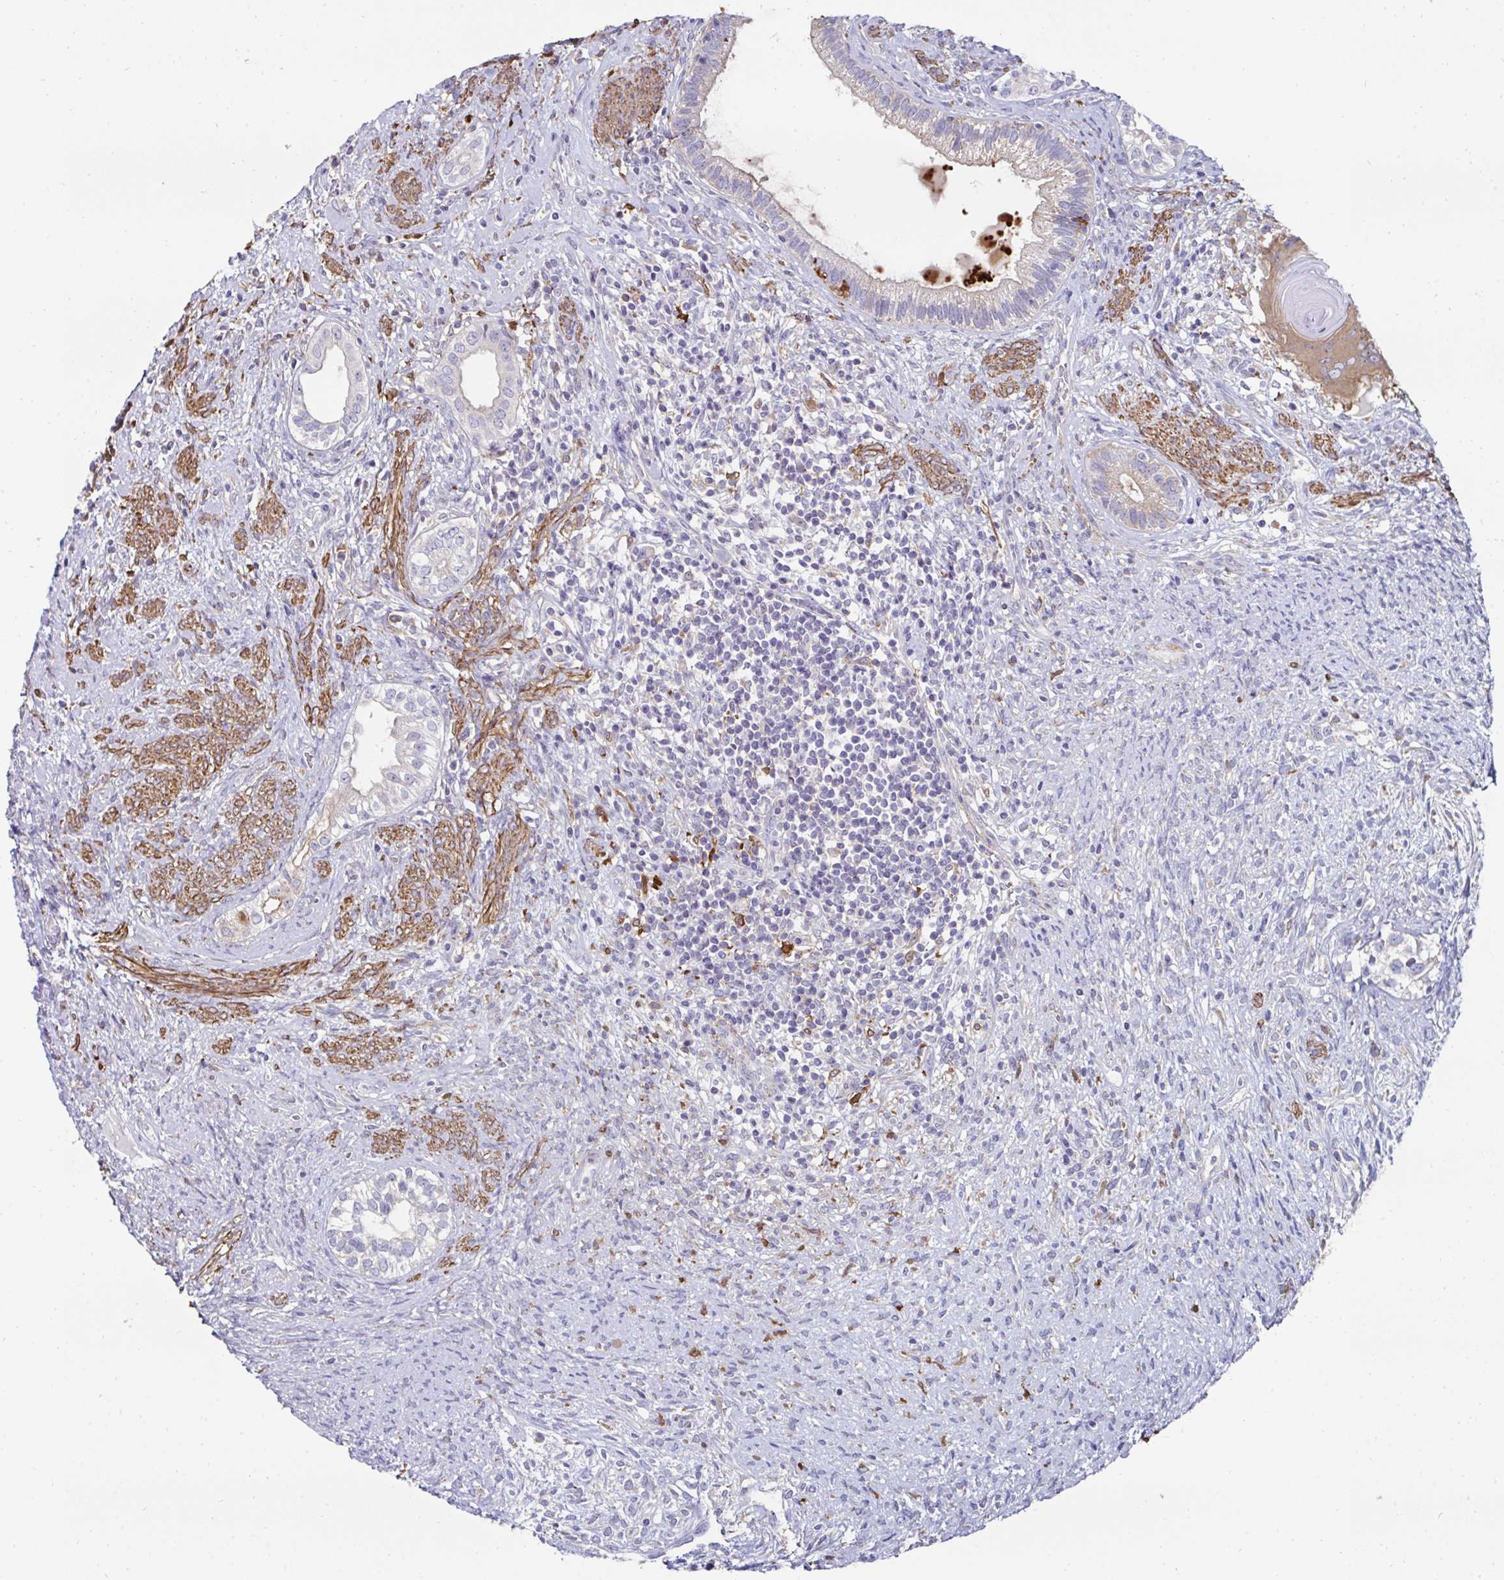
{"staining": {"intensity": "moderate", "quantity": "<25%", "location": "cytoplasmic/membranous"}, "tissue": "testis cancer", "cell_type": "Tumor cells", "image_type": "cancer", "snomed": [{"axis": "morphology", "description": "Seminoma, NOS"}, {"axis": "morphology", "description": "Carcinoma, Embryonal, NOS"}, {"axis": "topography", "description": "Testis"}], "caption": "A histopathology image of human testis cancer stained for a protein reveals moderate cytoplasmic/membranous brown staining in tumor cells.", "gene": "FBXL13", "patient": {"sex": "male", "age": 41}}